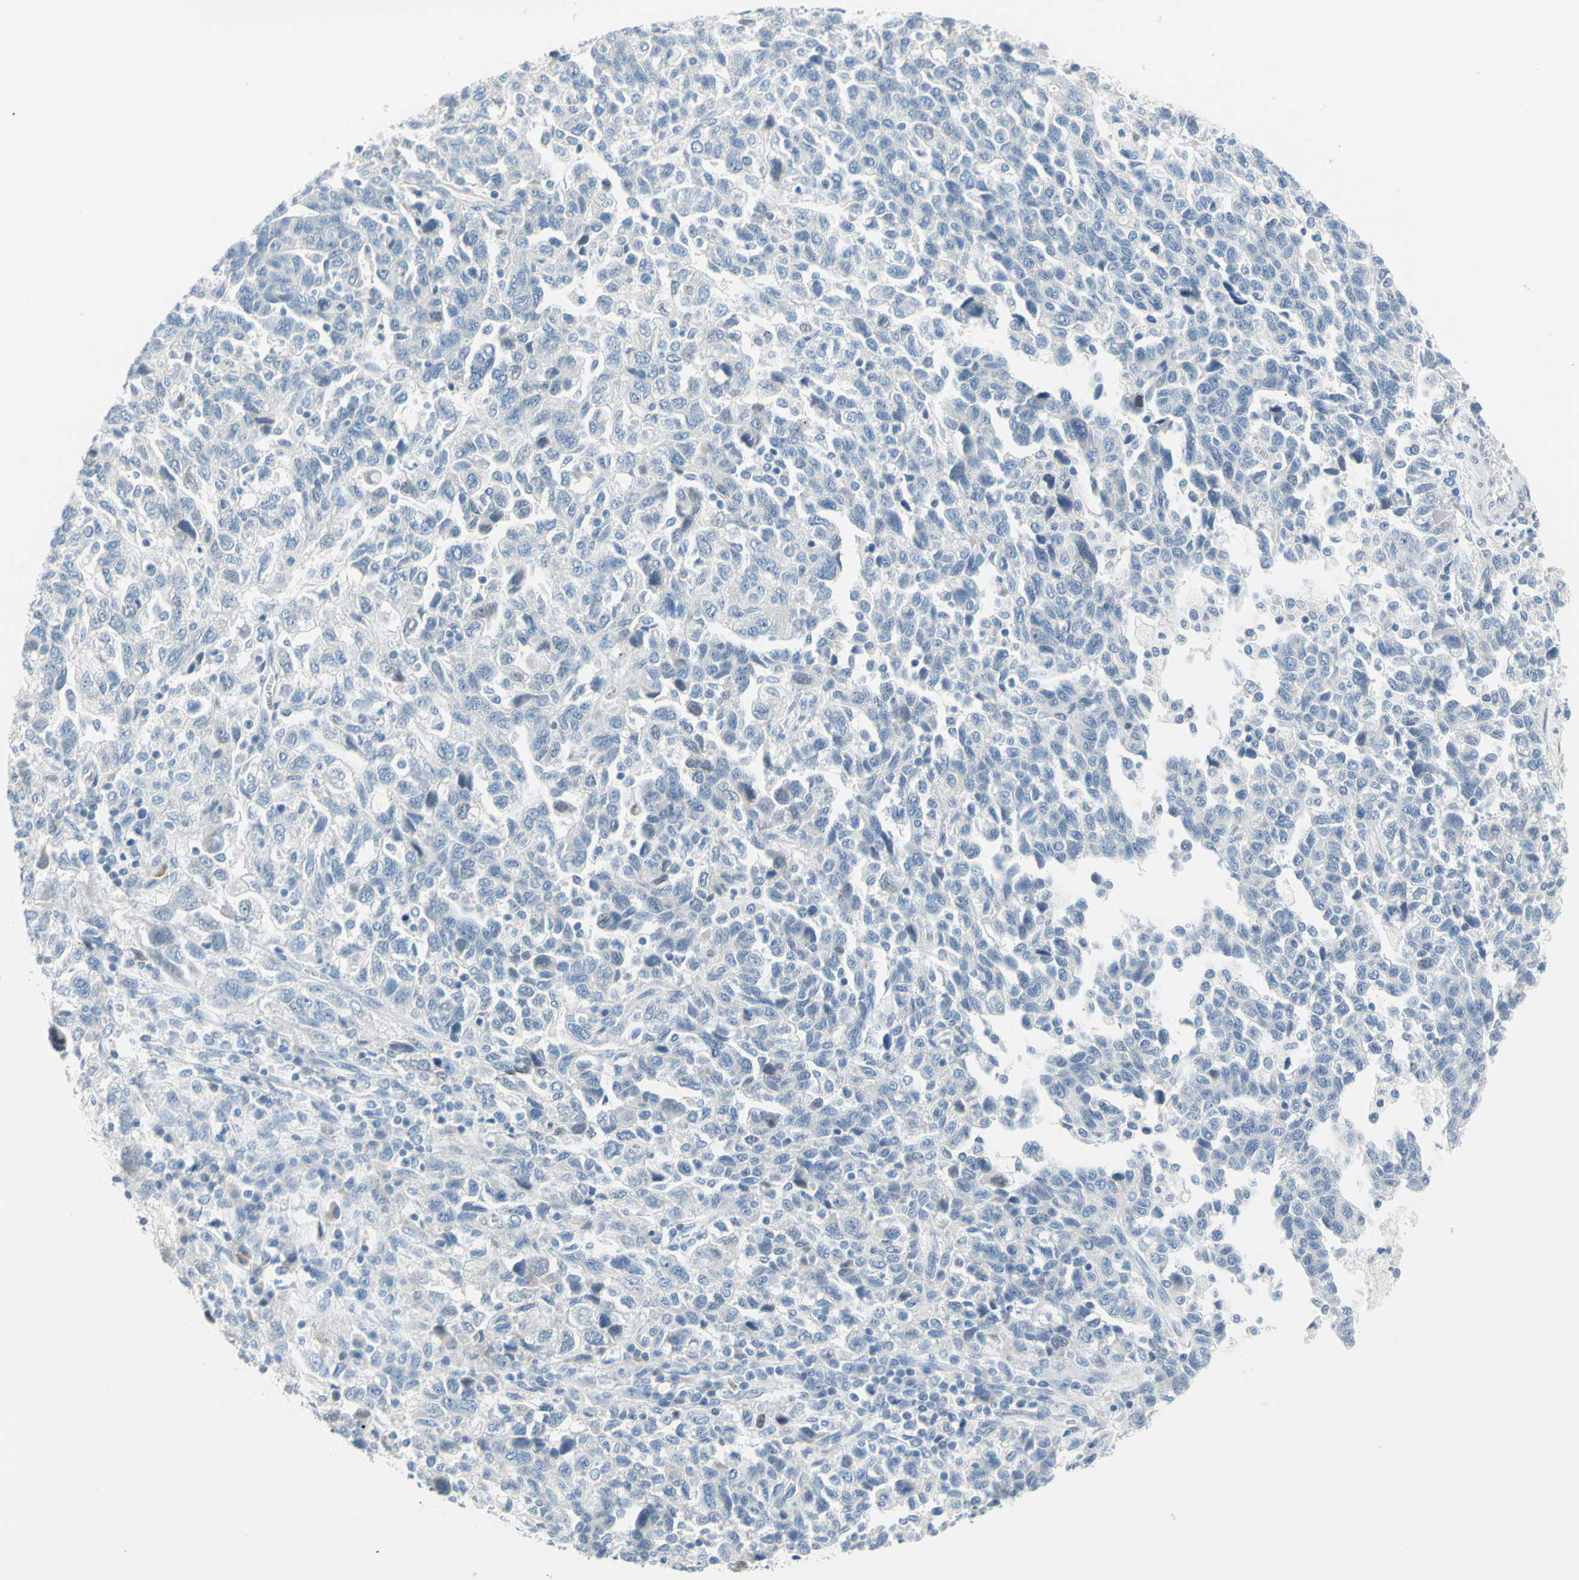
{"staining": {"intensity": "negative", "quantity": "none", "location": "none"}, "tissue": "ovarian cancer", "cell_type": "Tumor cells", "image_type": "cancer", "snomed": [{"axis": "morphology", "description": "Carcinoma, NOS"}, {"axis": "morphology", "description": "Cystadenocarcinoma, serous, NOS"}, {"axis": "topography", "description": "Ovary"}], "caption": "The immunohistochemistry micrograph has no significant positivity in tumor cells of ovarian cancer tissue.", "gene": "DCT", "patient": {"sex": "female", "age": 69}}